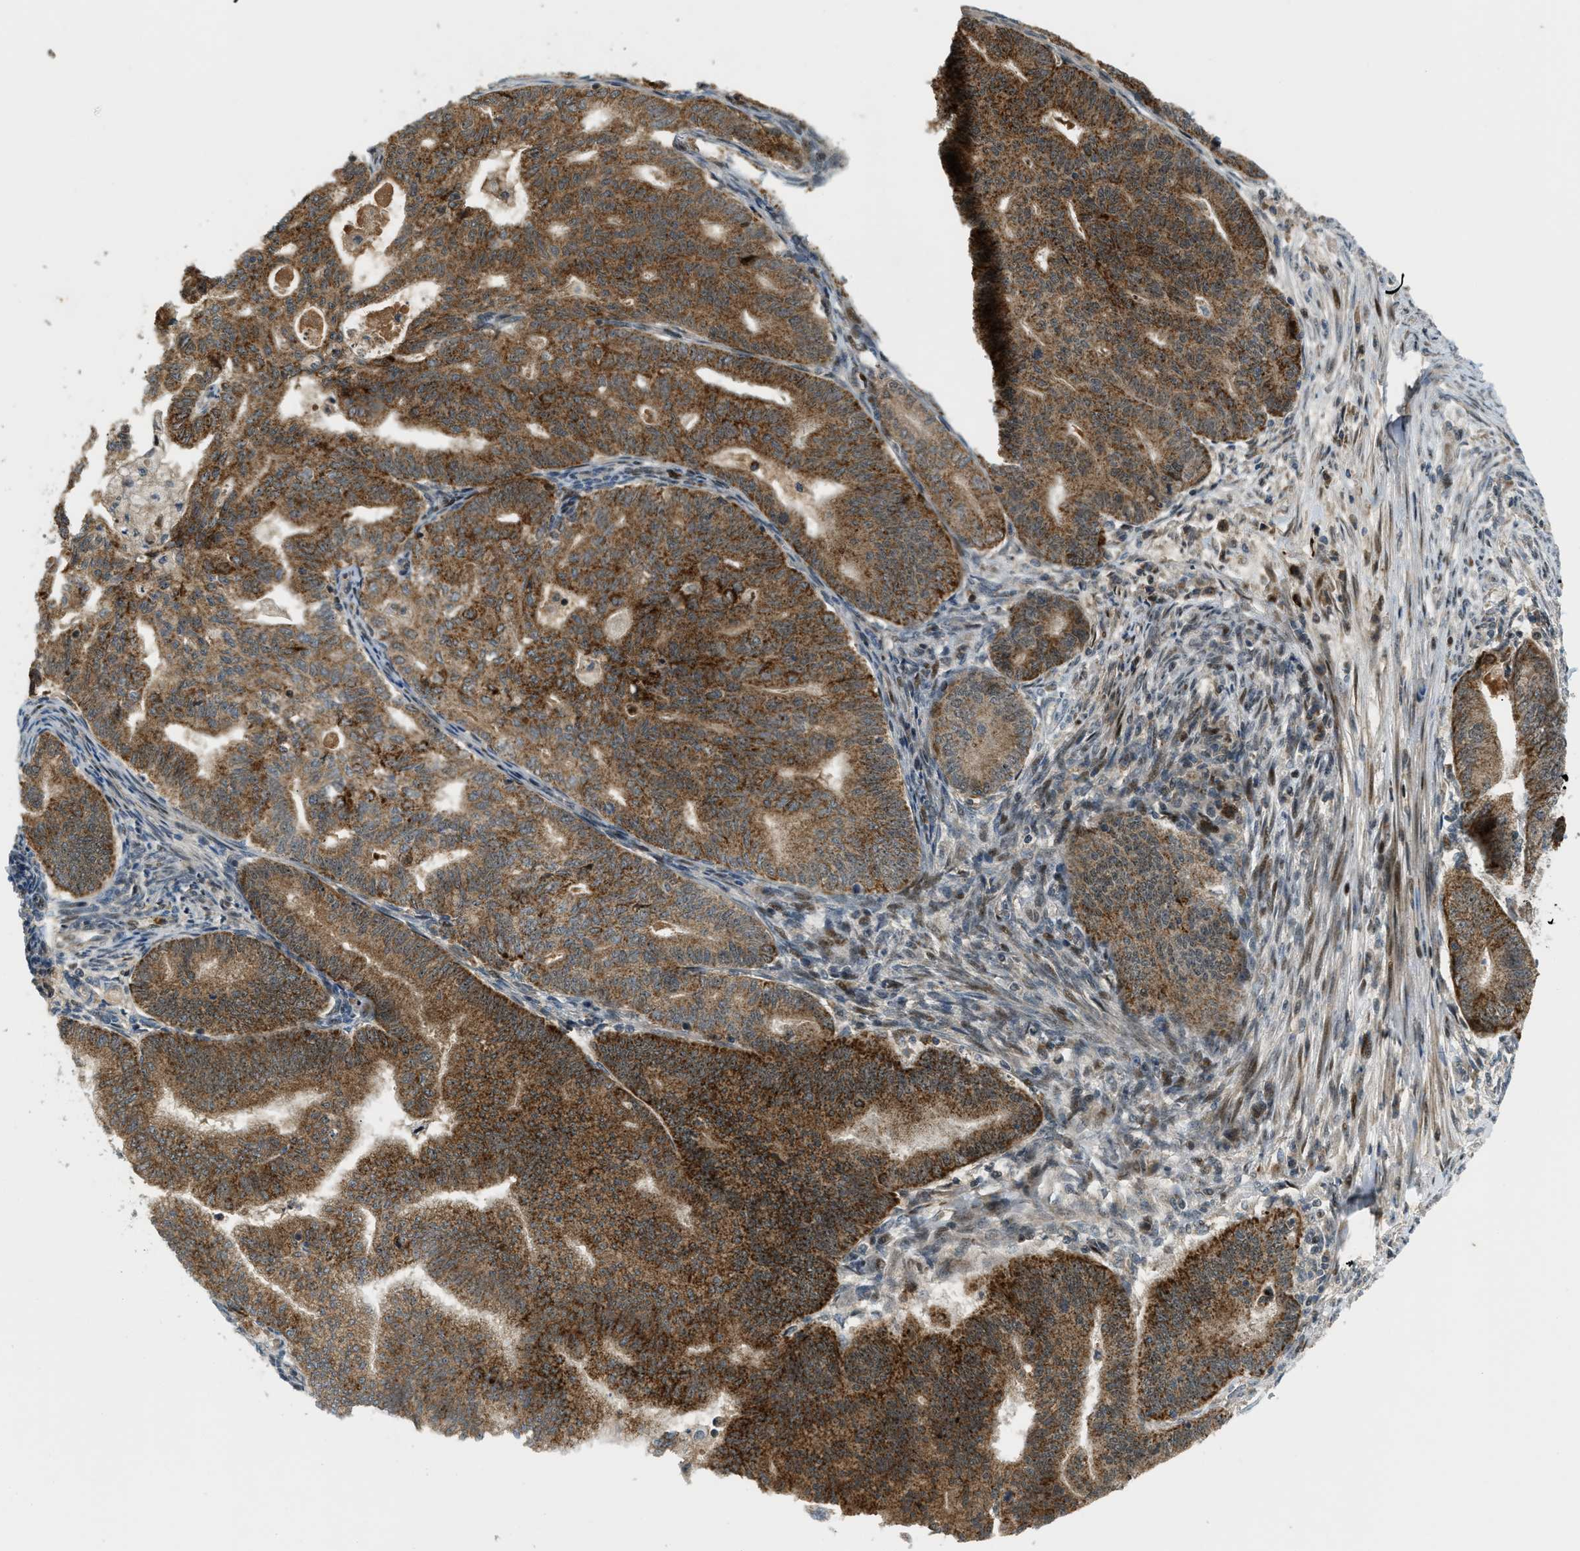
{"staining": {"intensity": "moderate", "quantity": ">75%", "location": "cytoplasmic/membranous"}, "tissue": "endometrial cancer", "cell_type": "Tumor cells", "image_type": "cancer", "snomed": [{"axis": "morphology", "description": "Polyp, NOS"}, {"axis": "morphology", "description": "Adenocarcinoma, NOS"}, {"axis": "morphology", "description": "Adenoma, NOS"}, {"axis": "topography", "description": "Endometrium"}], "caption": "Adenocarcinoma (endometrial) stained for a protein exhibits moderate cytoplasmic/membranous positivity in tumor cells.", "gene": "TRAPPC14", "patient": {"sex": "female", "age": 79}}